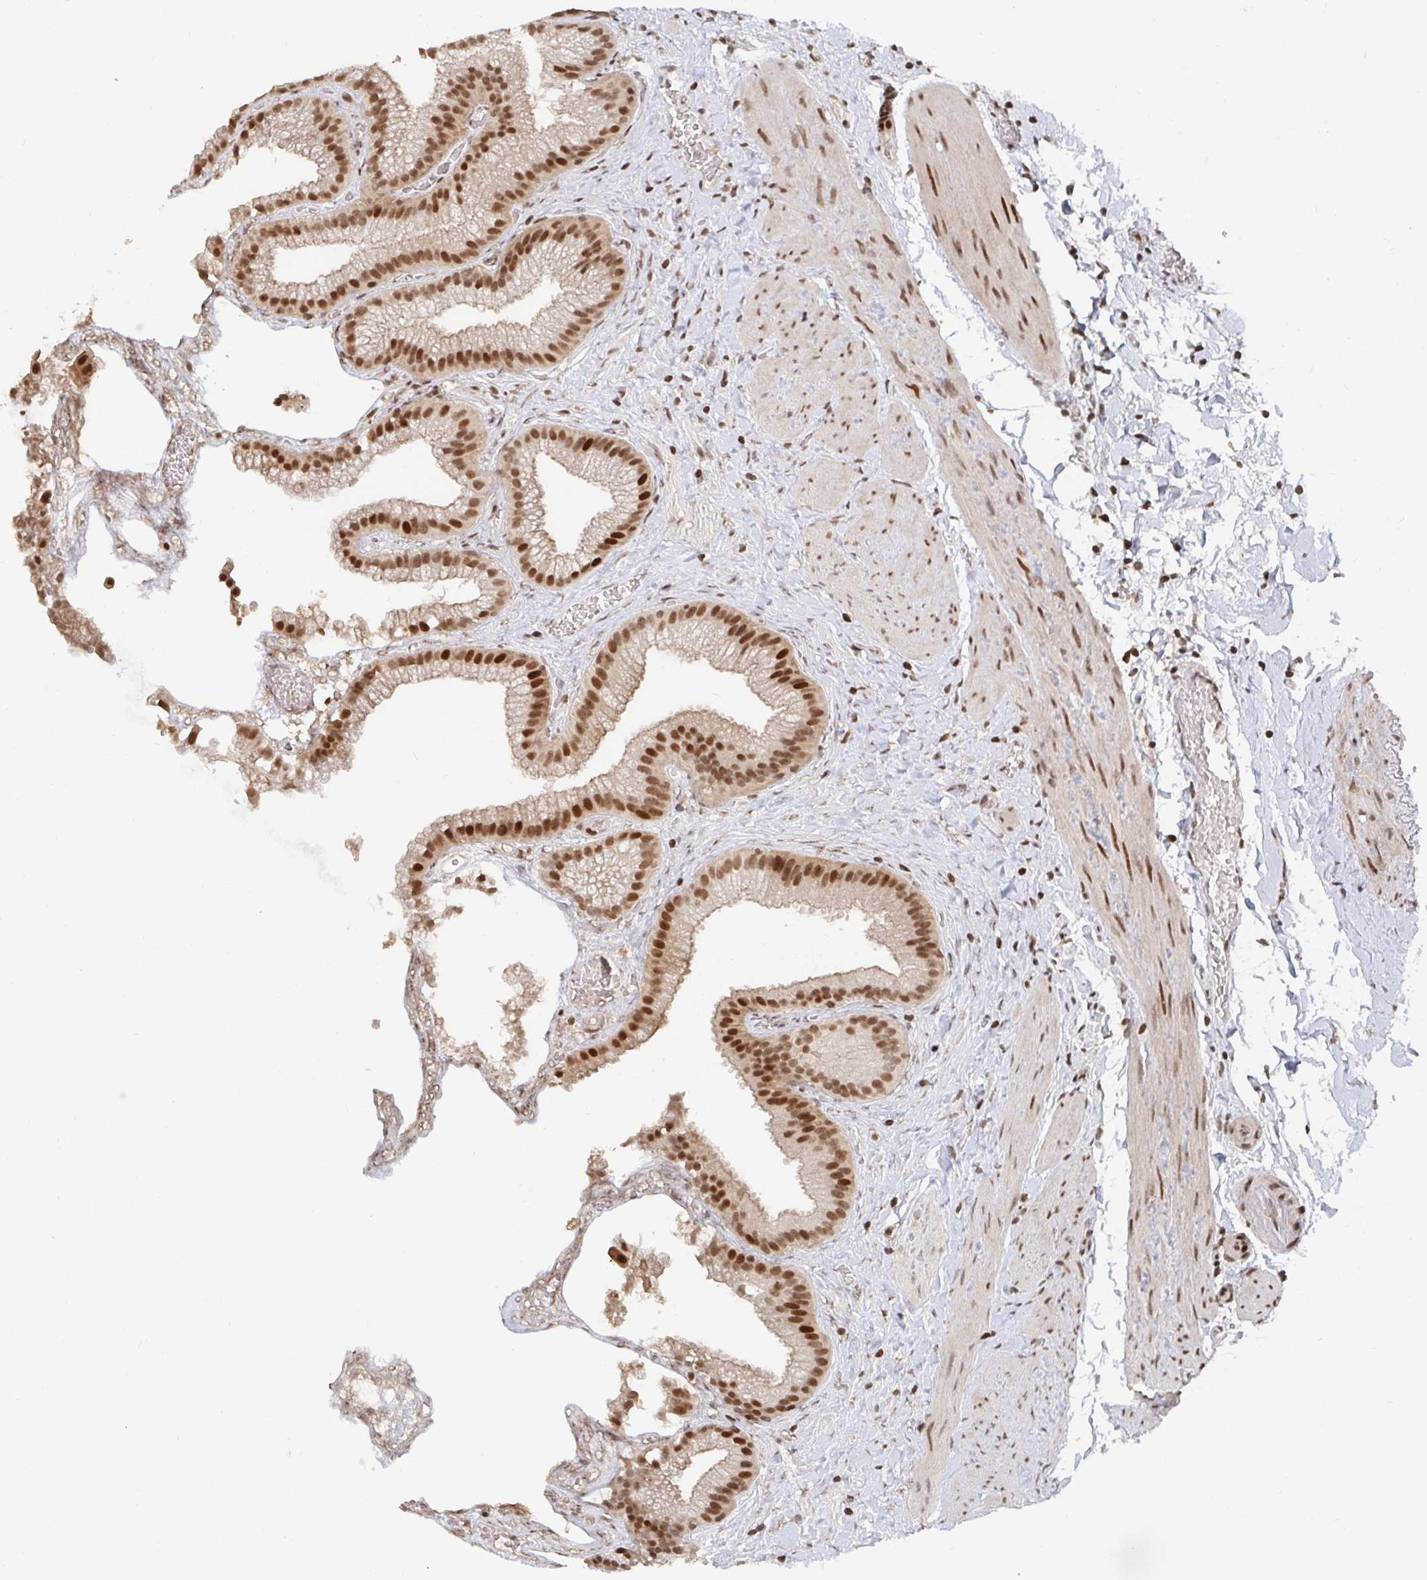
{"staining": {"intensity": "moderate", "quantity": ">75%", "location": "nuclear"}, "tissue": "gallbladder", "cell_type": "Glandular cells", "image_type": "normal", "snomed": [{"axis": "morphology", "description": "Normal tissue, NOS"}, {"axis": "topography", "description": "Gallbladder"}], "caption": "IHC (DAB) staining of unremarkable gallbladder demonstrates moderate nuclear protein expression in approximately >75% of glandular cells. (brown staining indicates protein expression, while blue staining denotes nuclei).", "gene": "ZDHHC12", "patient": {"sex": "female", "age": 63}}